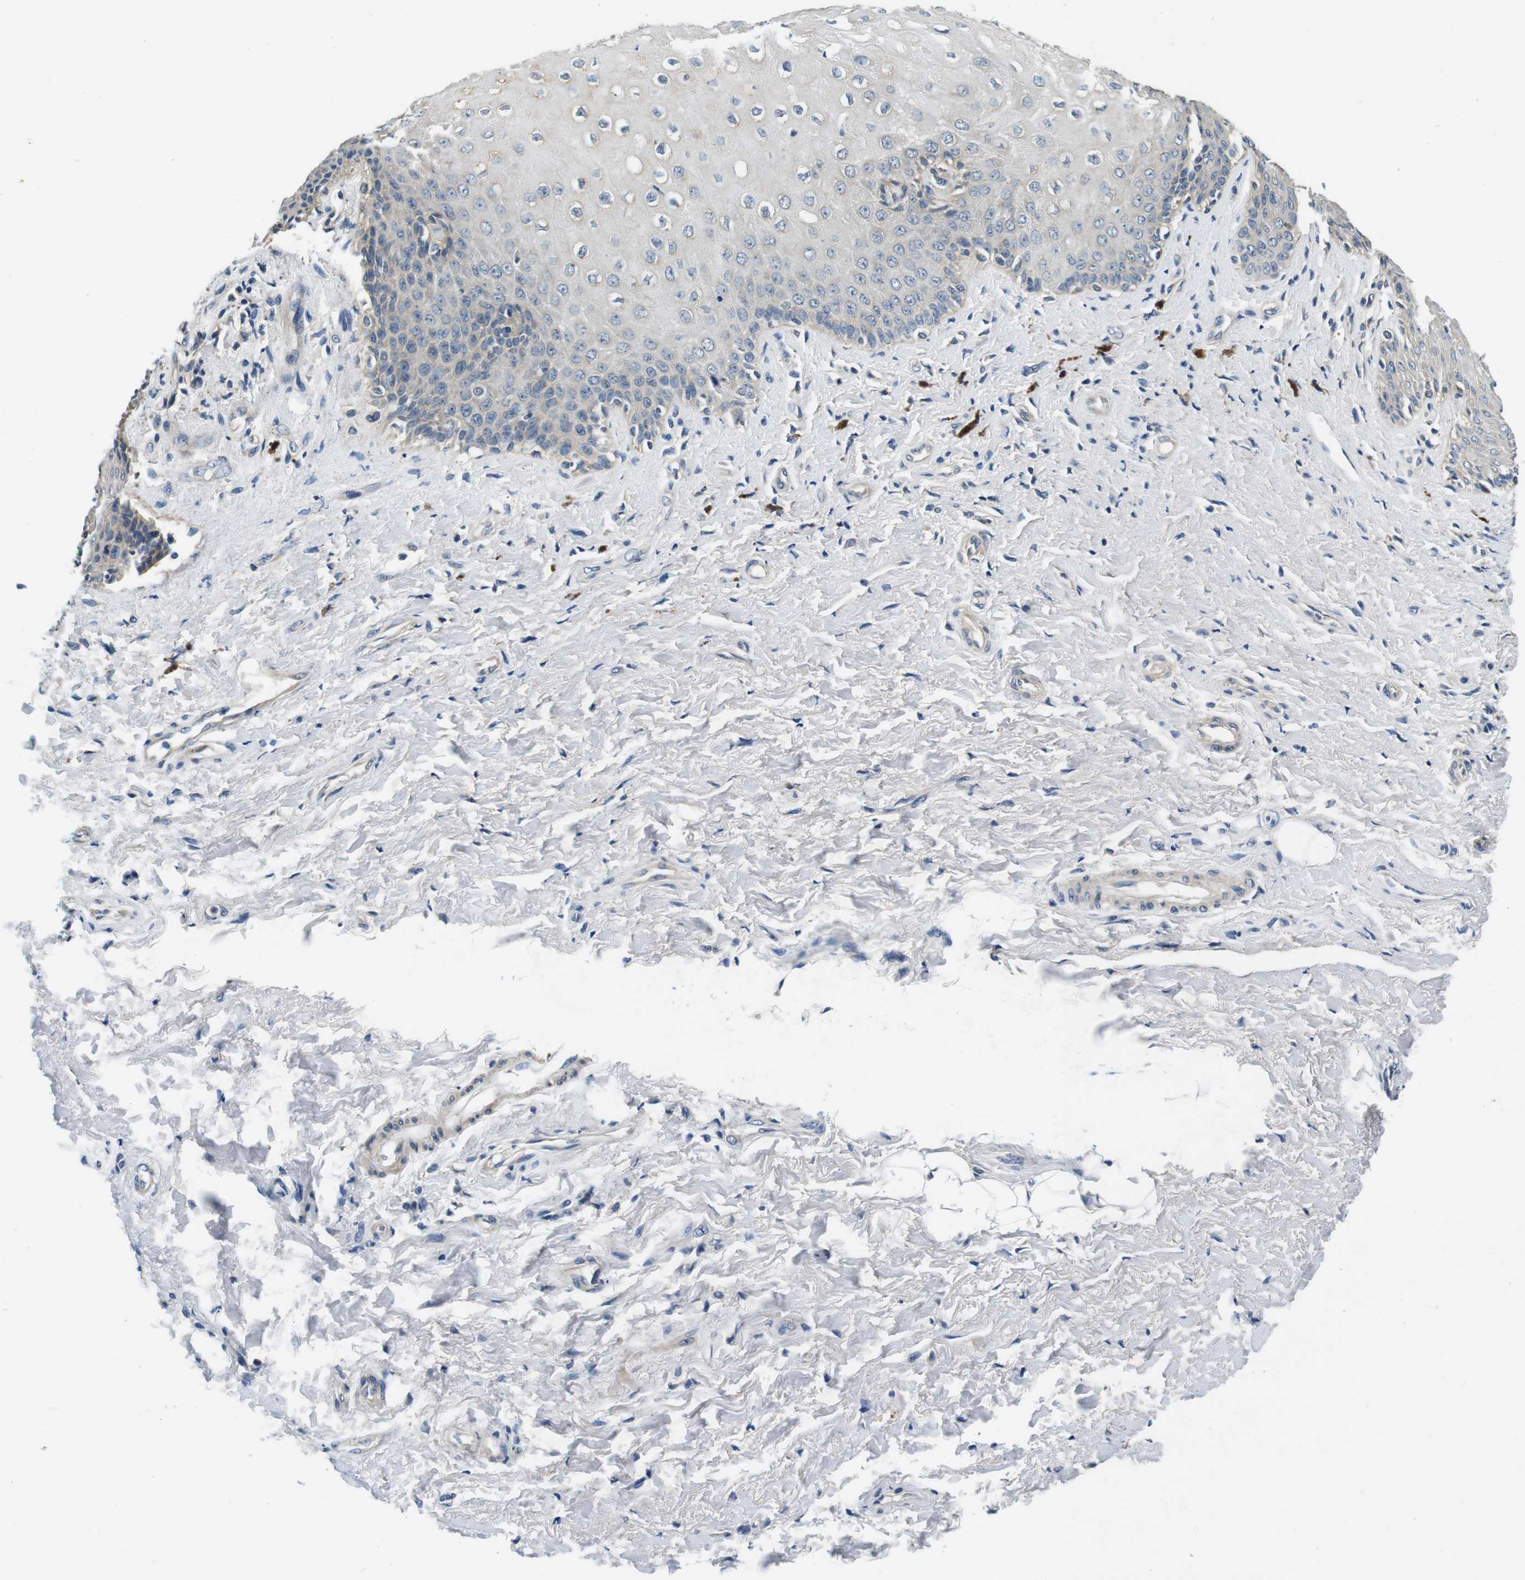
{"staining": {"intensity": "weak", "quantity": "<25%", "location": "cytoplasmic/membranous"}, "tissue": "skin", "cell_type": "Epidermal cells", "image_type": "normal", "snomed": [{"axis": "morphology", "description": "Normal tissue, NOS"}, {"axis": "topography", "description": "Anal"}], "caption": "IHC of normal human skin displays no staining in epidermal cells. (Stains: DAB (3,3'-diaminobenzidine) IHC with hematoxylin counter stain, Microscopy: brightfield microscopy at high magnification).", "gene": "DTNA", "patient": {"sex": "female", "age": 46}}